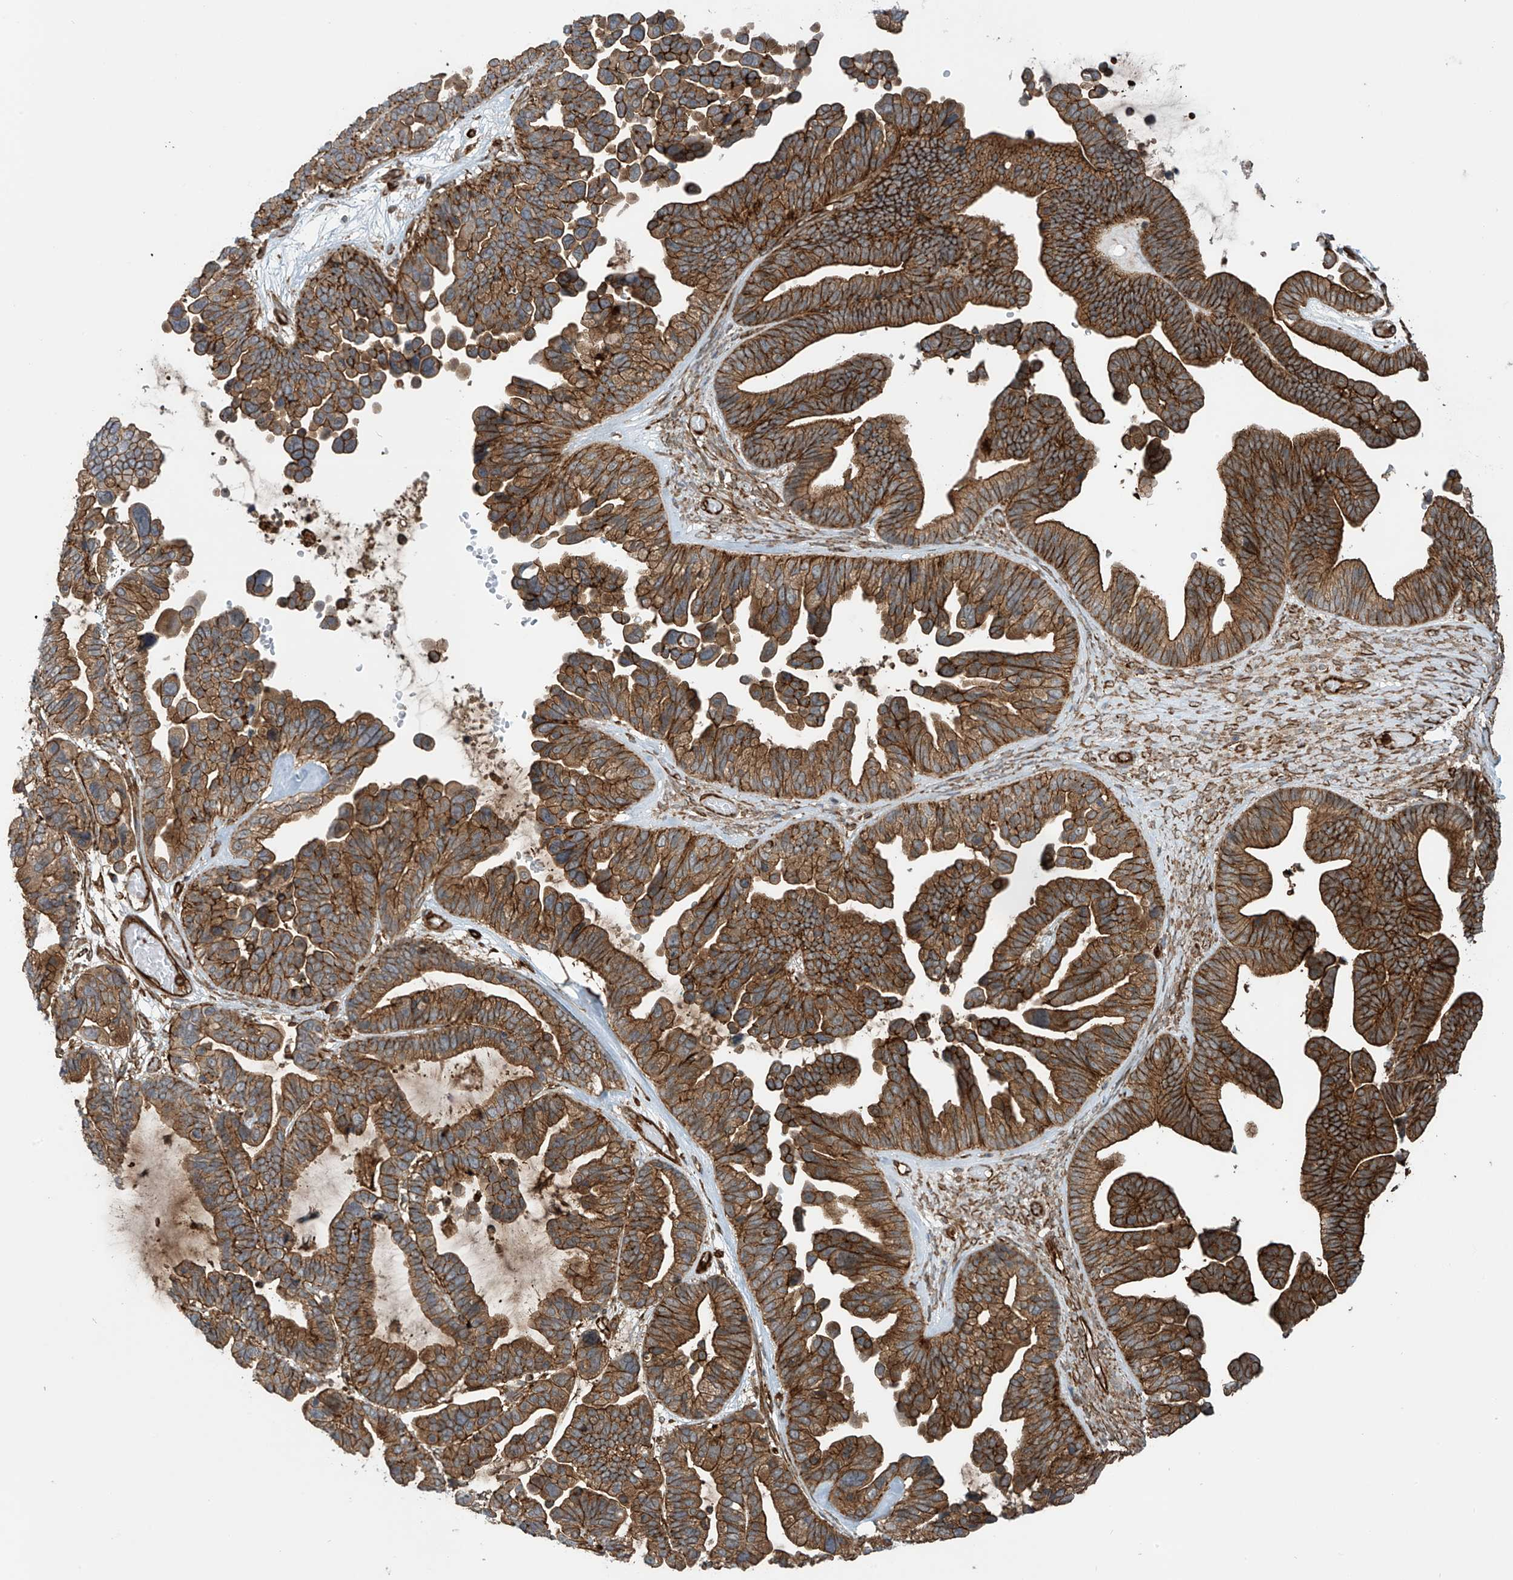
{"staining": {"intensity": "strong", "quantity": ">75%", "location": "cytoplasmic/membranous"}, "tissue": "ovarian cancer", "cell_type": "Tumor cells", "image_type": "cancer", "snomed": [{"axis": "morphology", "description": "Cystadenocarcinoma, serous, NOS"}, {"axis": "topography", "description": "Ovary"}], "caption": "Immunohistochemical staining of serous cystadenocarcinoma (ovarian) demonstrates high levels of strong cytoplasmic/membranous expression in about >75% of tumor cells. (Brightfield microscopy of DAB IHC at high magnification).", "gene": "SLC9A2", "patient": {"sex": "female", "age": 56}}